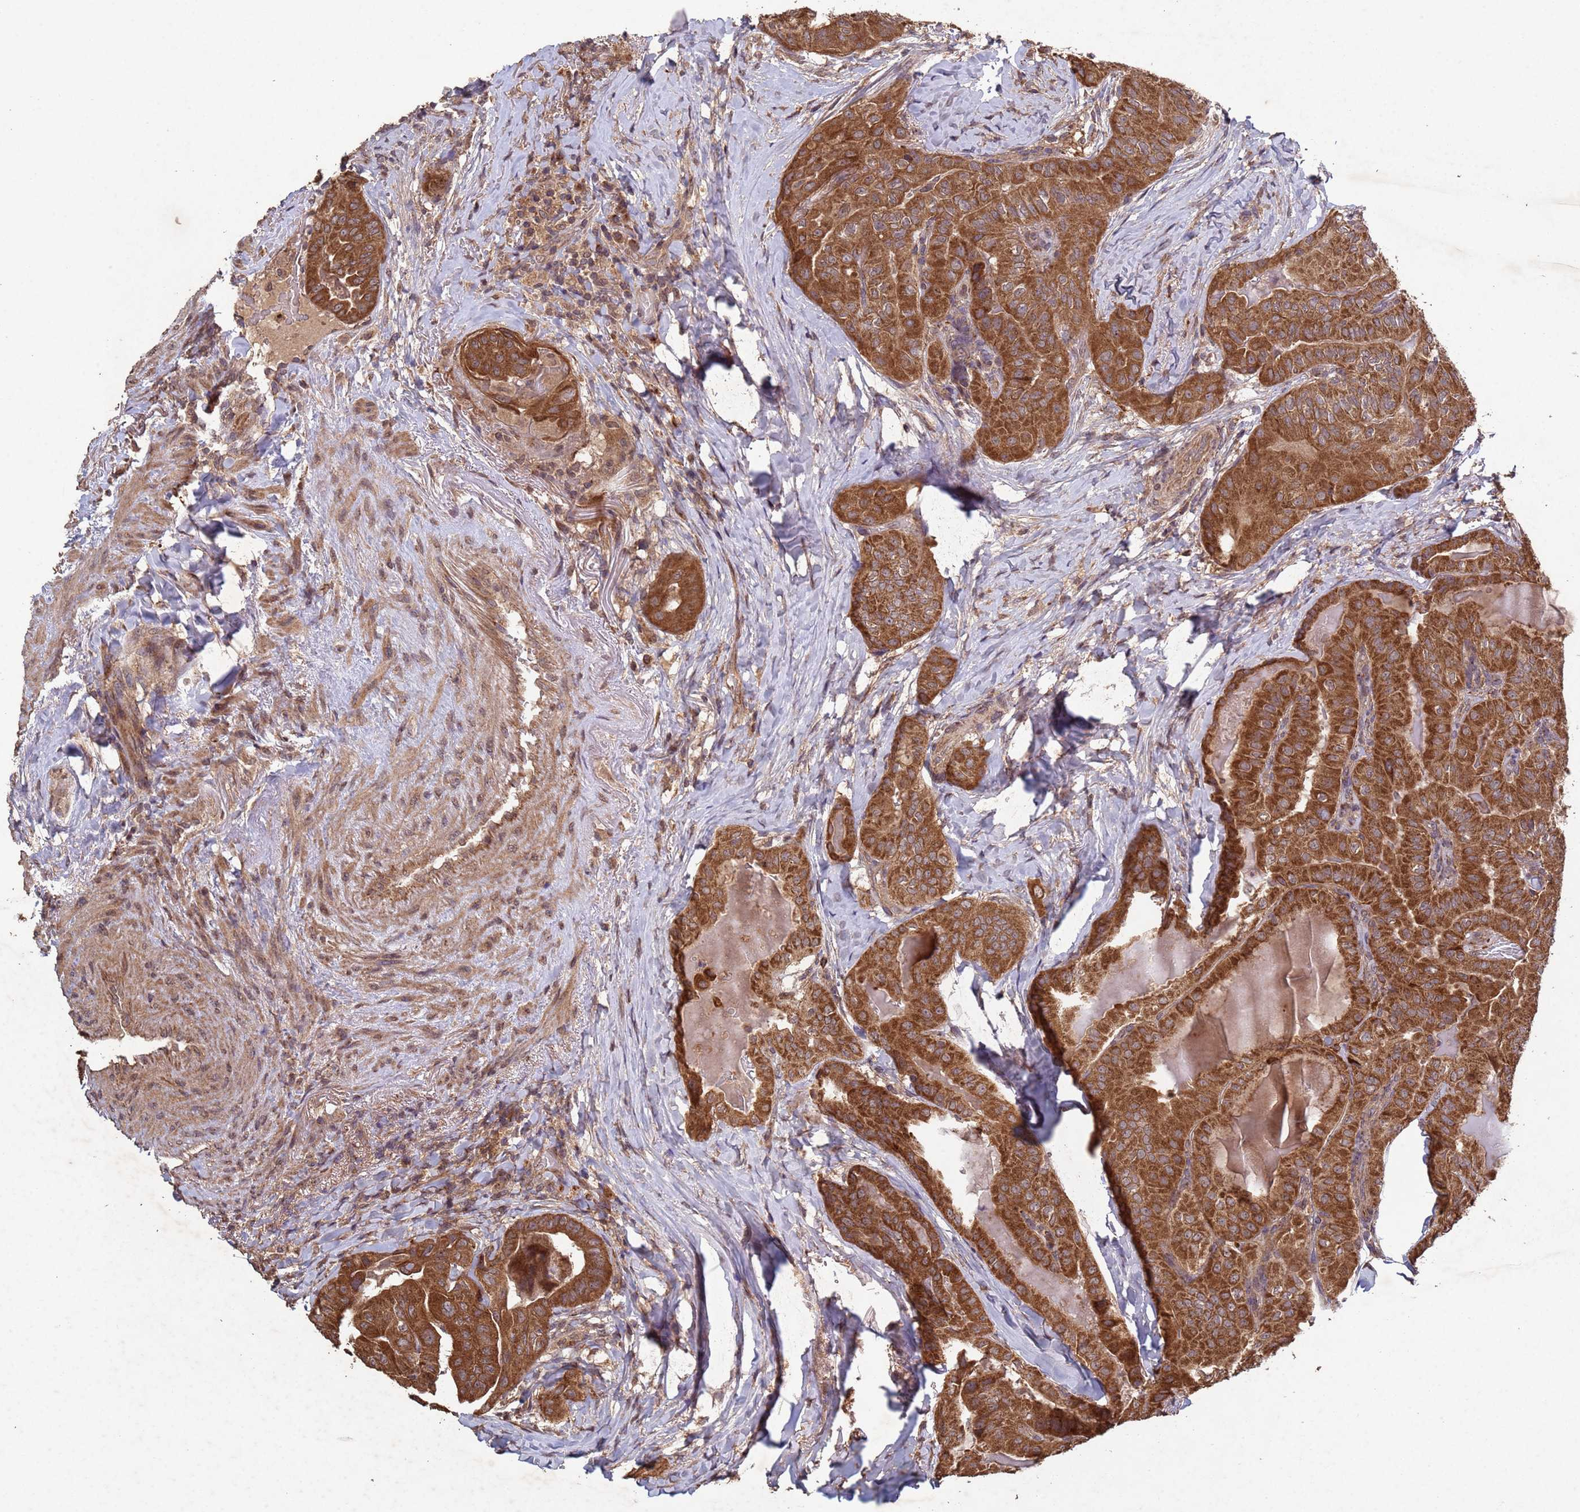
{"staining": {"intensity": "strong", "quantity": ">75%", "location": "cytoplasmic/membranous"}, "tissue": "thyroid cancer", "cell_type": "Tumor cells", "image_type": "cancer", "snomed": [{"axis": "morphology", "description": "Papillary adenocarcinoma, NOS"}, {"axis": "topography", "description": "Thyroid gland"}], "caption": "Thyroid cancer stained with a protein marker exhibits strong staining in tumor cells.", "gene": "FASTKD1", "patient": {"sex": "female", "age": 68}}